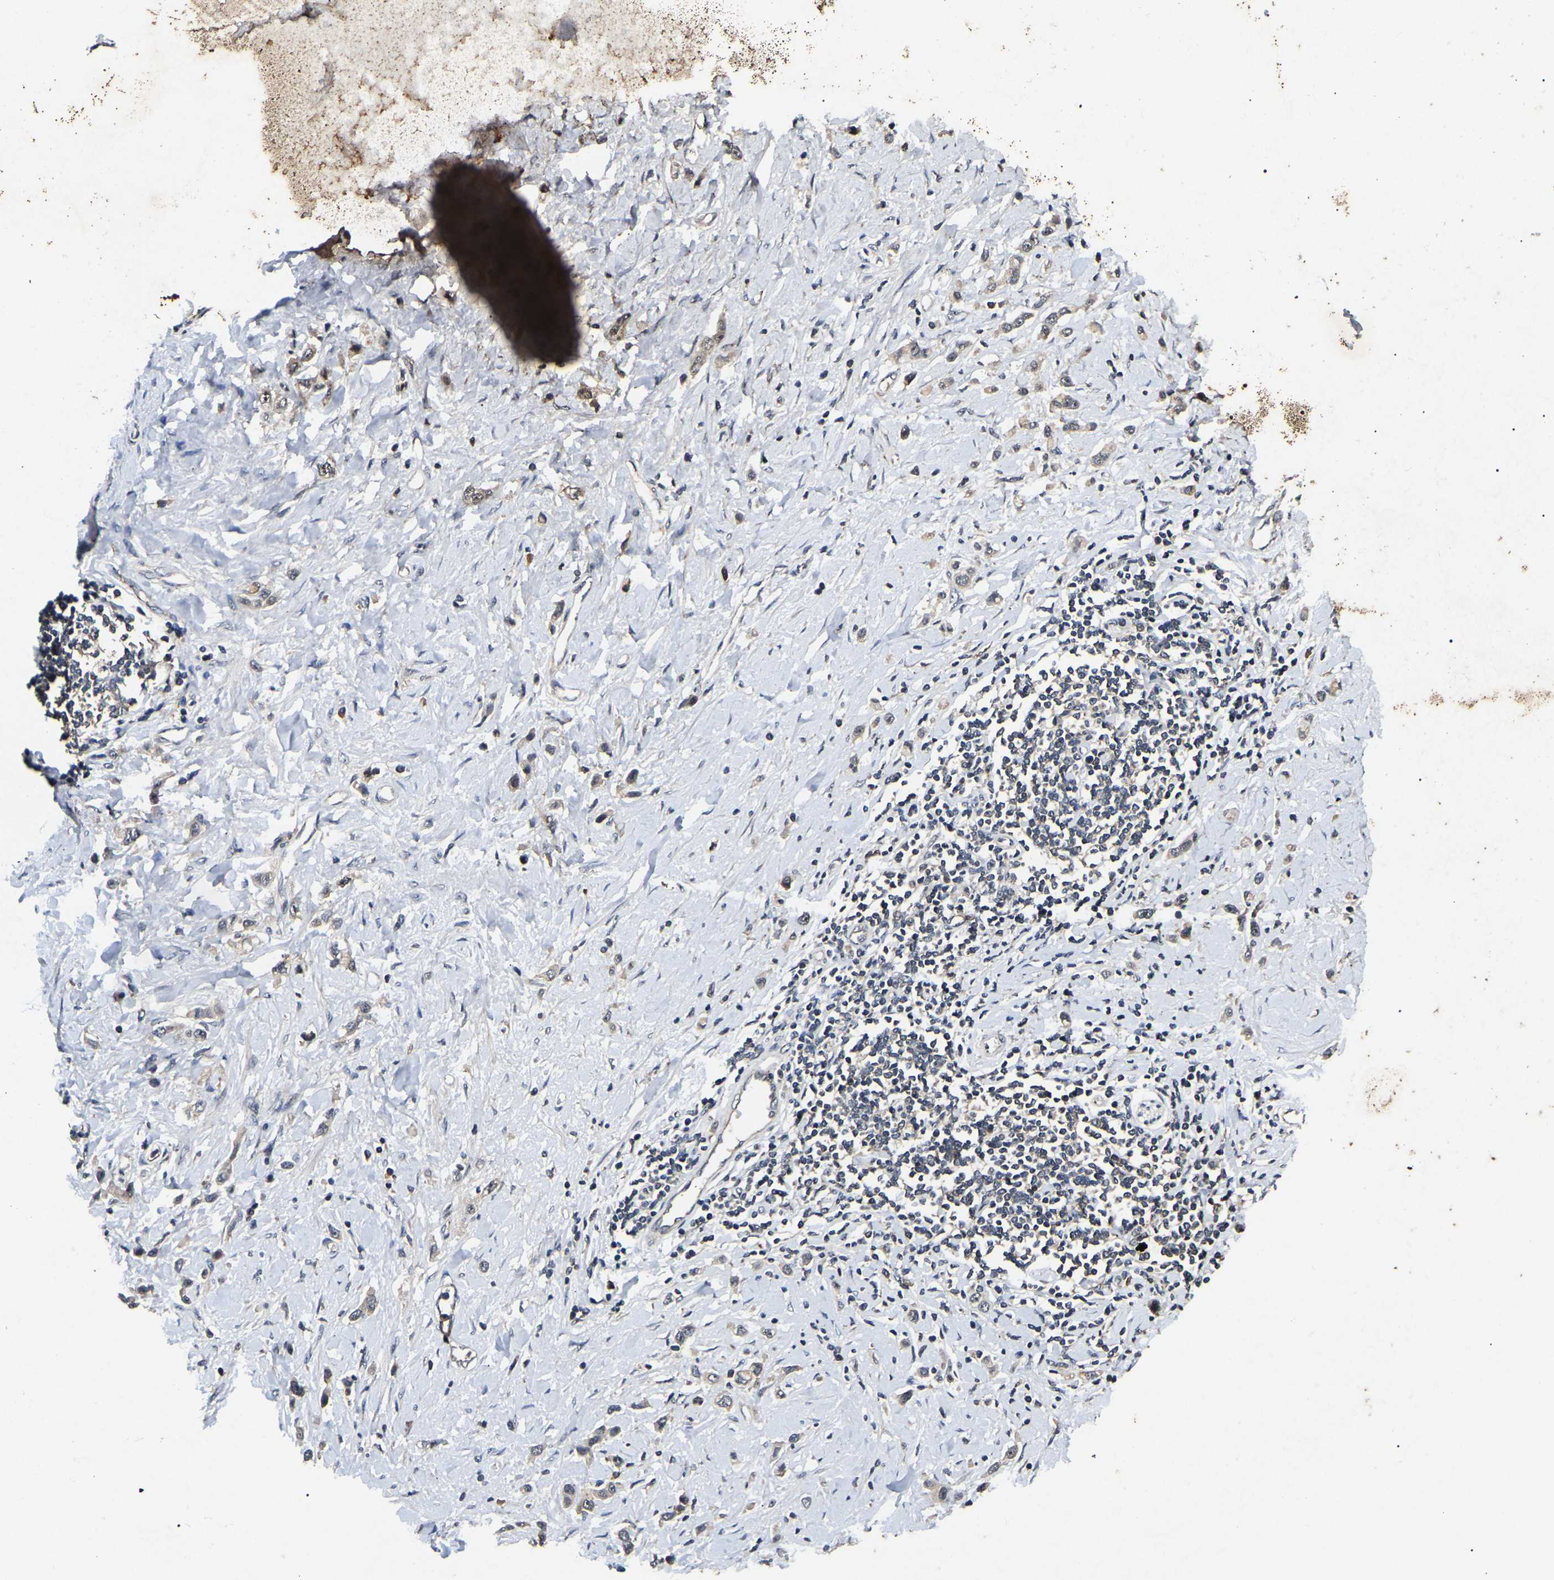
{"staining": {"intensity": "weak", "quantity": "<25%", "location": "cytoplasmic/membranous"}, "tissue": "stomach cancer", "cell_type": "Tumor cells", "image_type": "cancer", "snomed": [{"axis": "morphology", "description": "Adenocarcinoma, NOS"}, {"axis": "topography", "description": "Stomach"}], "caption": "High magnification brightfield microscopy of stomach cancer stained with DAB (3,3'-diaminobenzidine) (brown) and counterstained with hematoxylin (blue): tumor cells show no significant positivity.", "gene": "RBM28", "patient": {"sex": "female", "age": 65}}